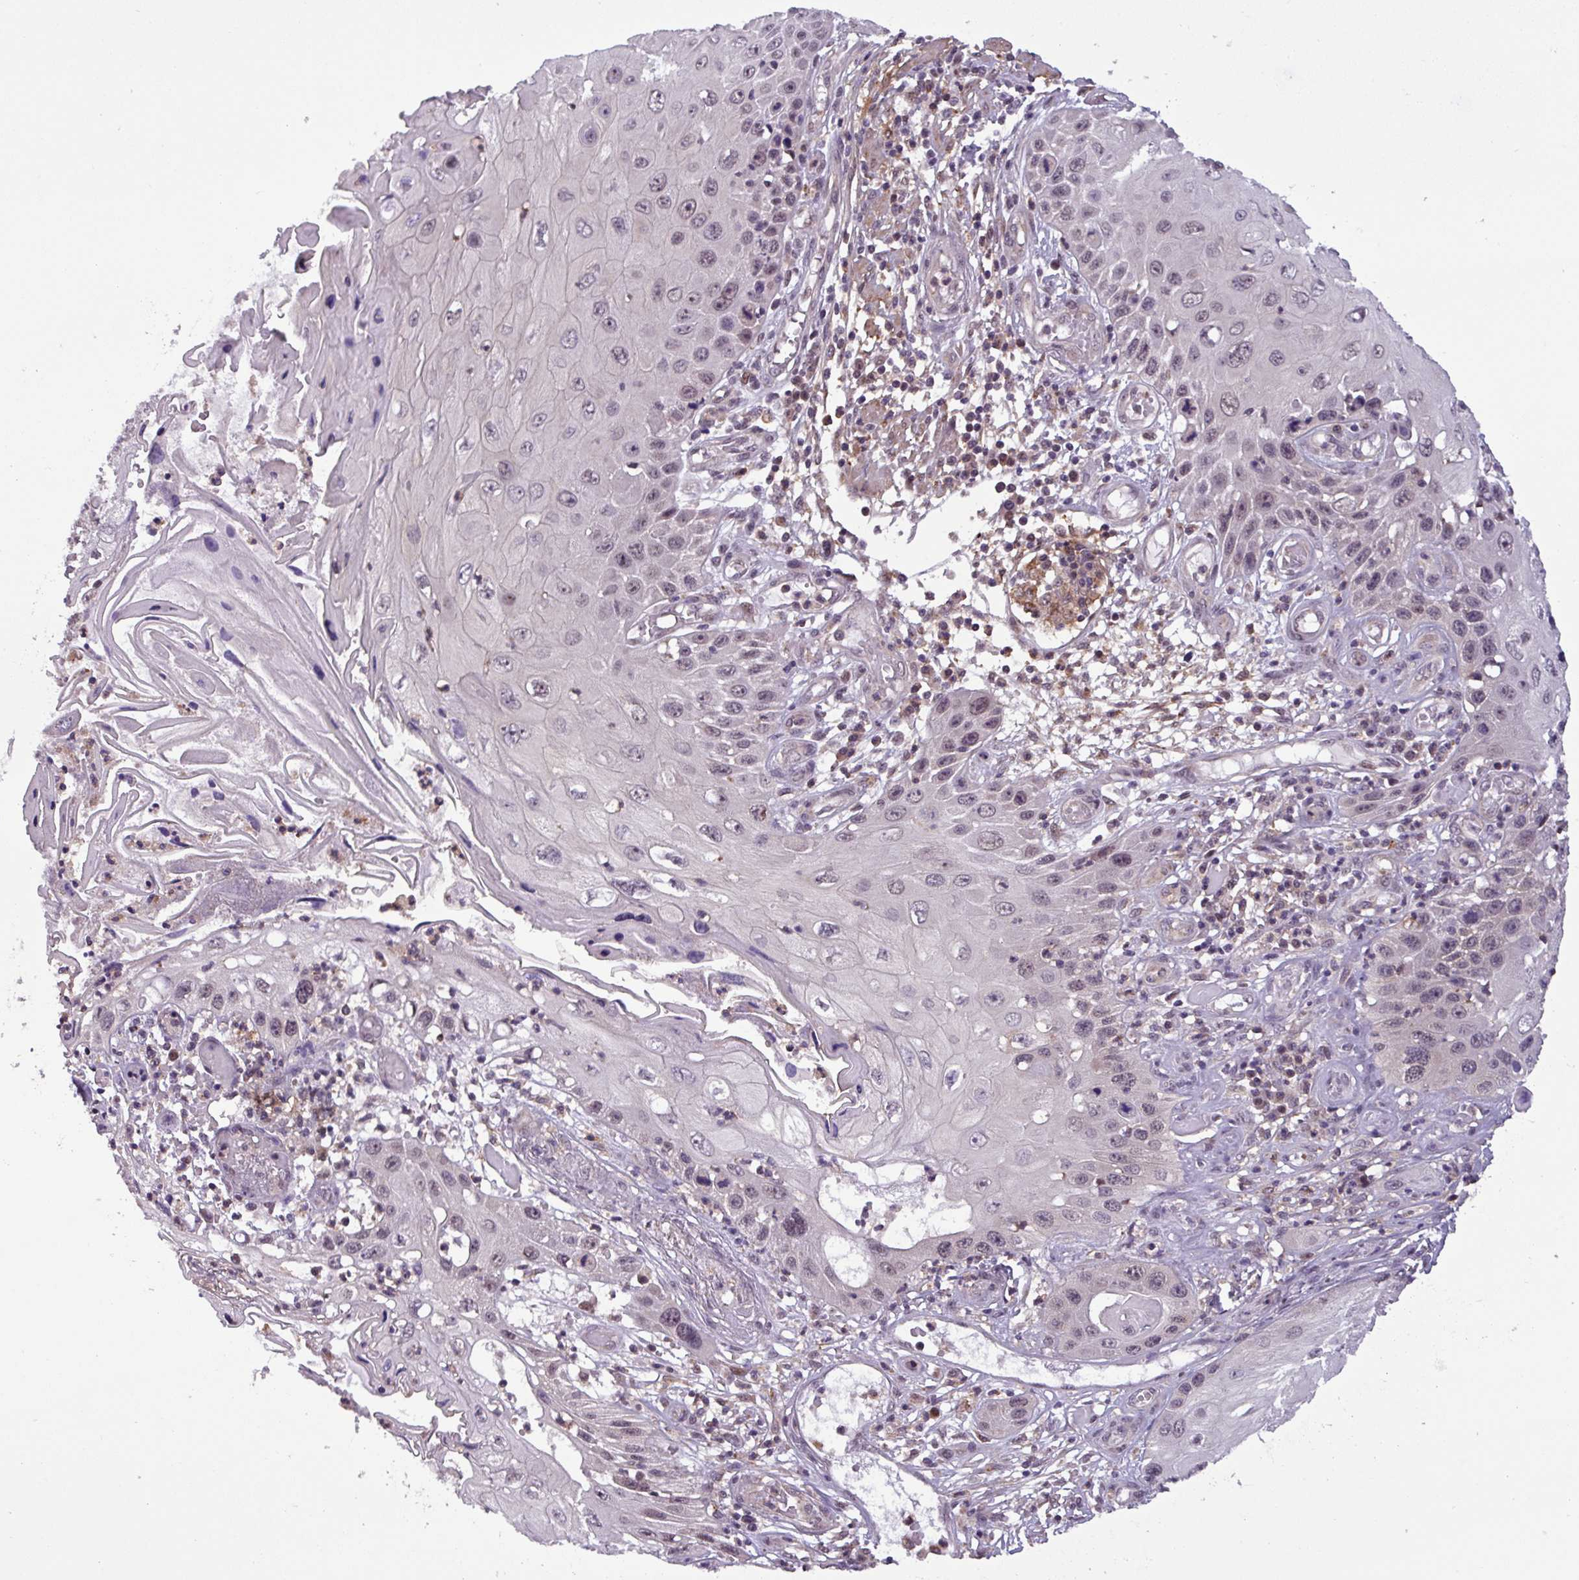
{"staining": {"intensity": "weak", "quantity": "25%-75%", "location": "nuclear"}, "tissue": "skin cancer", "cell_type": "Tumor cells", "image_type": "cancer", "snomed": [{"axis": "morphology", "description": "Squamous cell carcinoma, NOS"}, {"axis": "topography", "description": "Skin"}, {"axis": "topography", "description": "Vulva"}], "caption": "Human squamous cell carcinoma (skin) stained with a protein marker reveals weak staining in tumor cells.", "gene": "NPFFR1", "patient": {"sex": "female", "age": 44}}